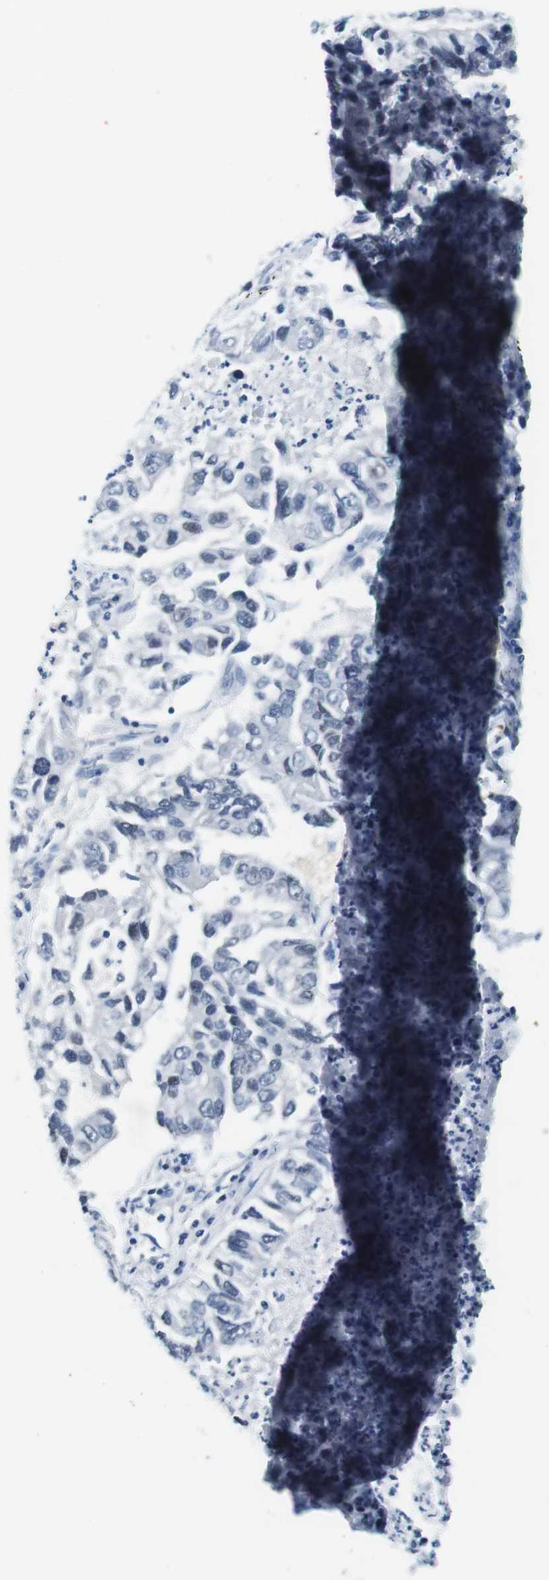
{"staining": {"intensity": "negative", "quantity": "none", "location": "none"}, "tissue": "lung cancer", "cell_type": "Tumor cells", "image_type": "cancer", "snomed": [{"axis": "morphology", "description": "Adenocarcinoma, NOS"}, {"axis": "topography", "description": "Lung"}], "caption": "Micrograph shows no significant protein positivity in tumor cells of lung cancer.", "gene": "TFAP2C", "patient": {"sex": "female", "age": 51}}